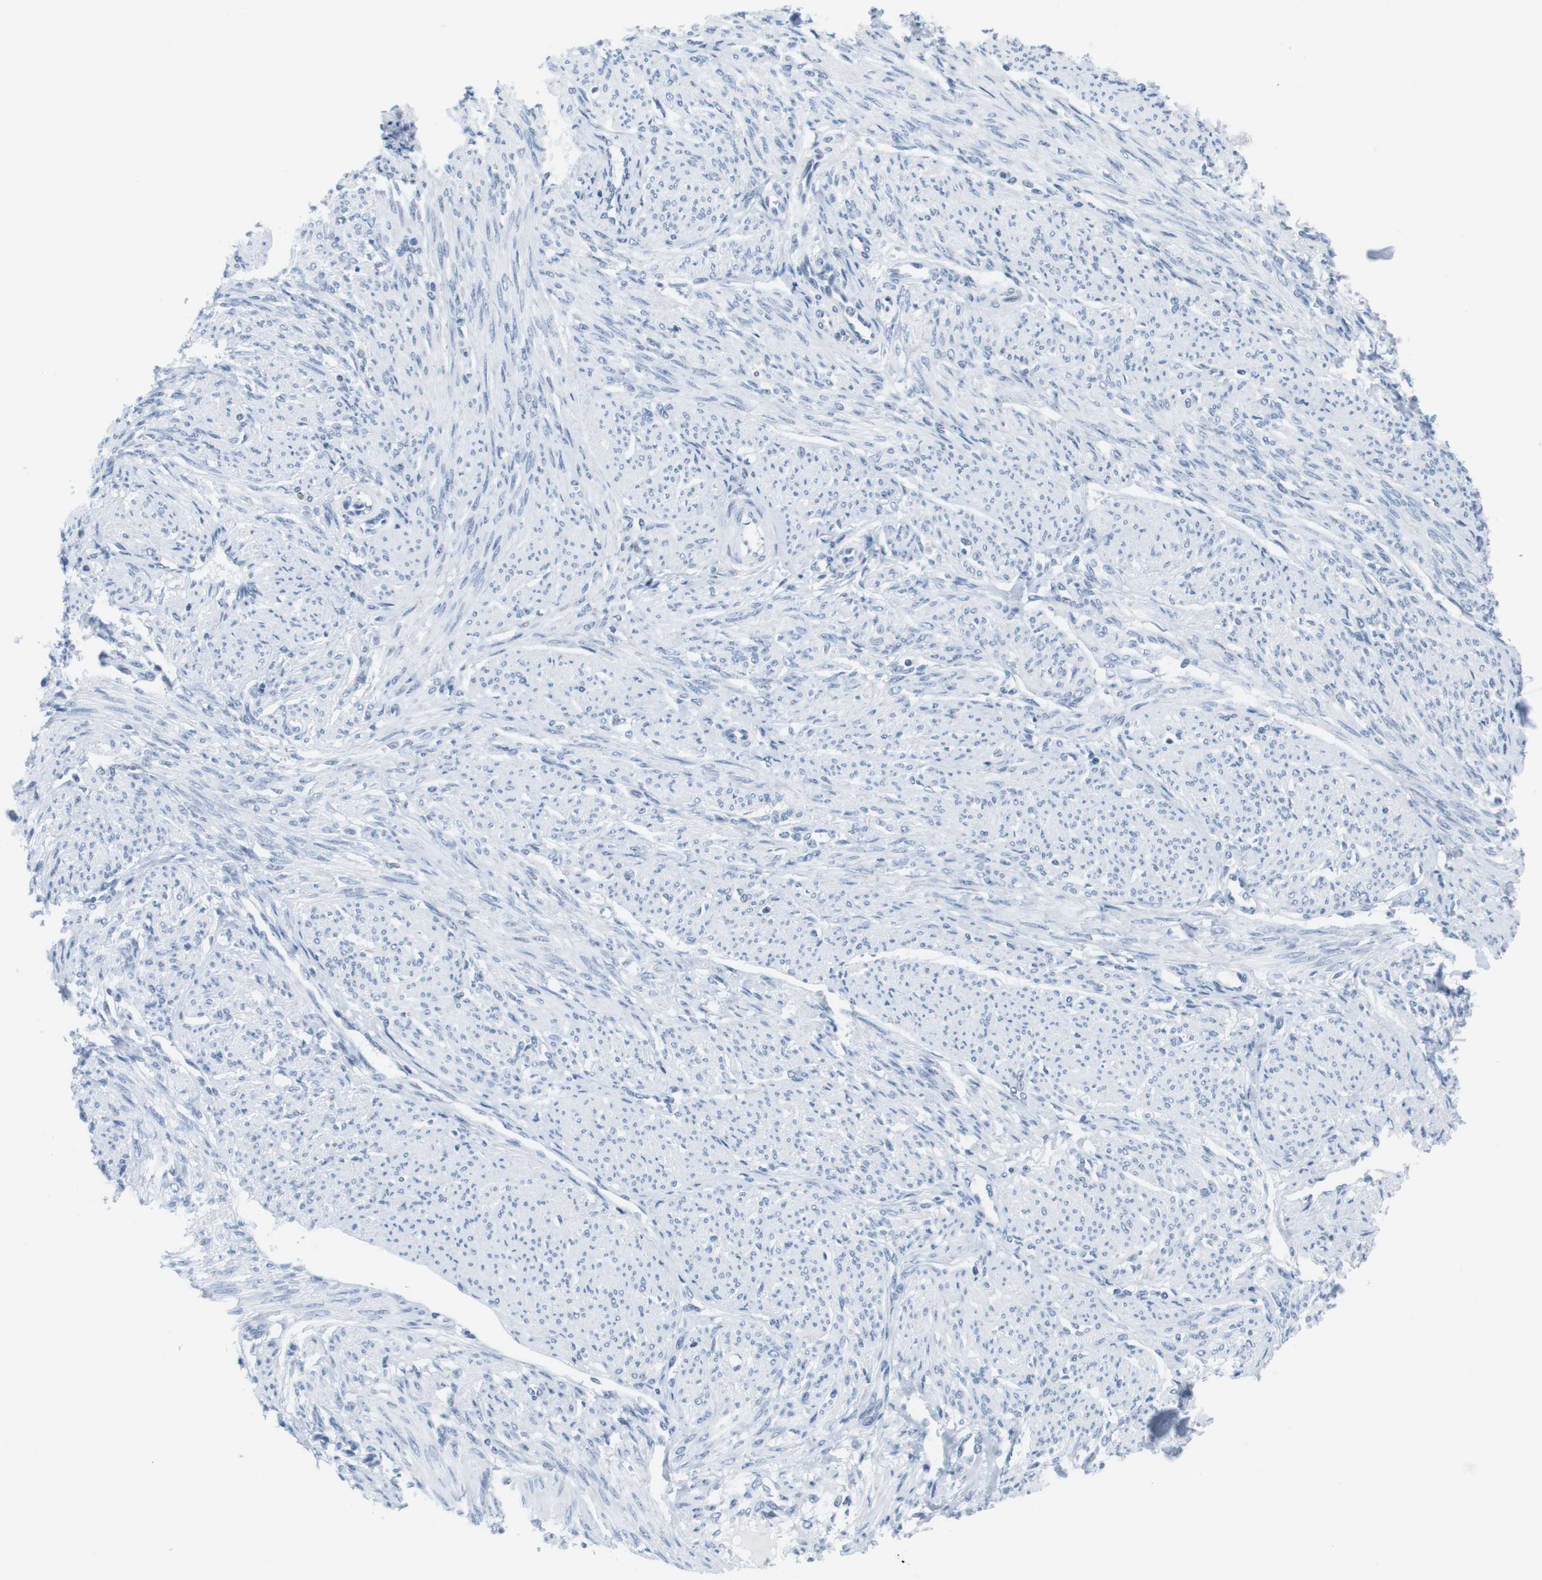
{"staining": {"intensity": "negative", "quantity": "none", "location": "none"}, "tissue": "smooth muscle", "cell_type": "Smooth muscle cells", "image_type": "normal", "snomed": [{"axis": "morphology", "description": "Normal tissue, NOS"}, {"axis": "topography", "description": "Smooth muscle"}], "caption": "Micrograph shows no protein positivity in smooth muscle cells of benign smooth muscle.", "gene": "NIFK", "patient": {"sex": "female", "age": 65}}